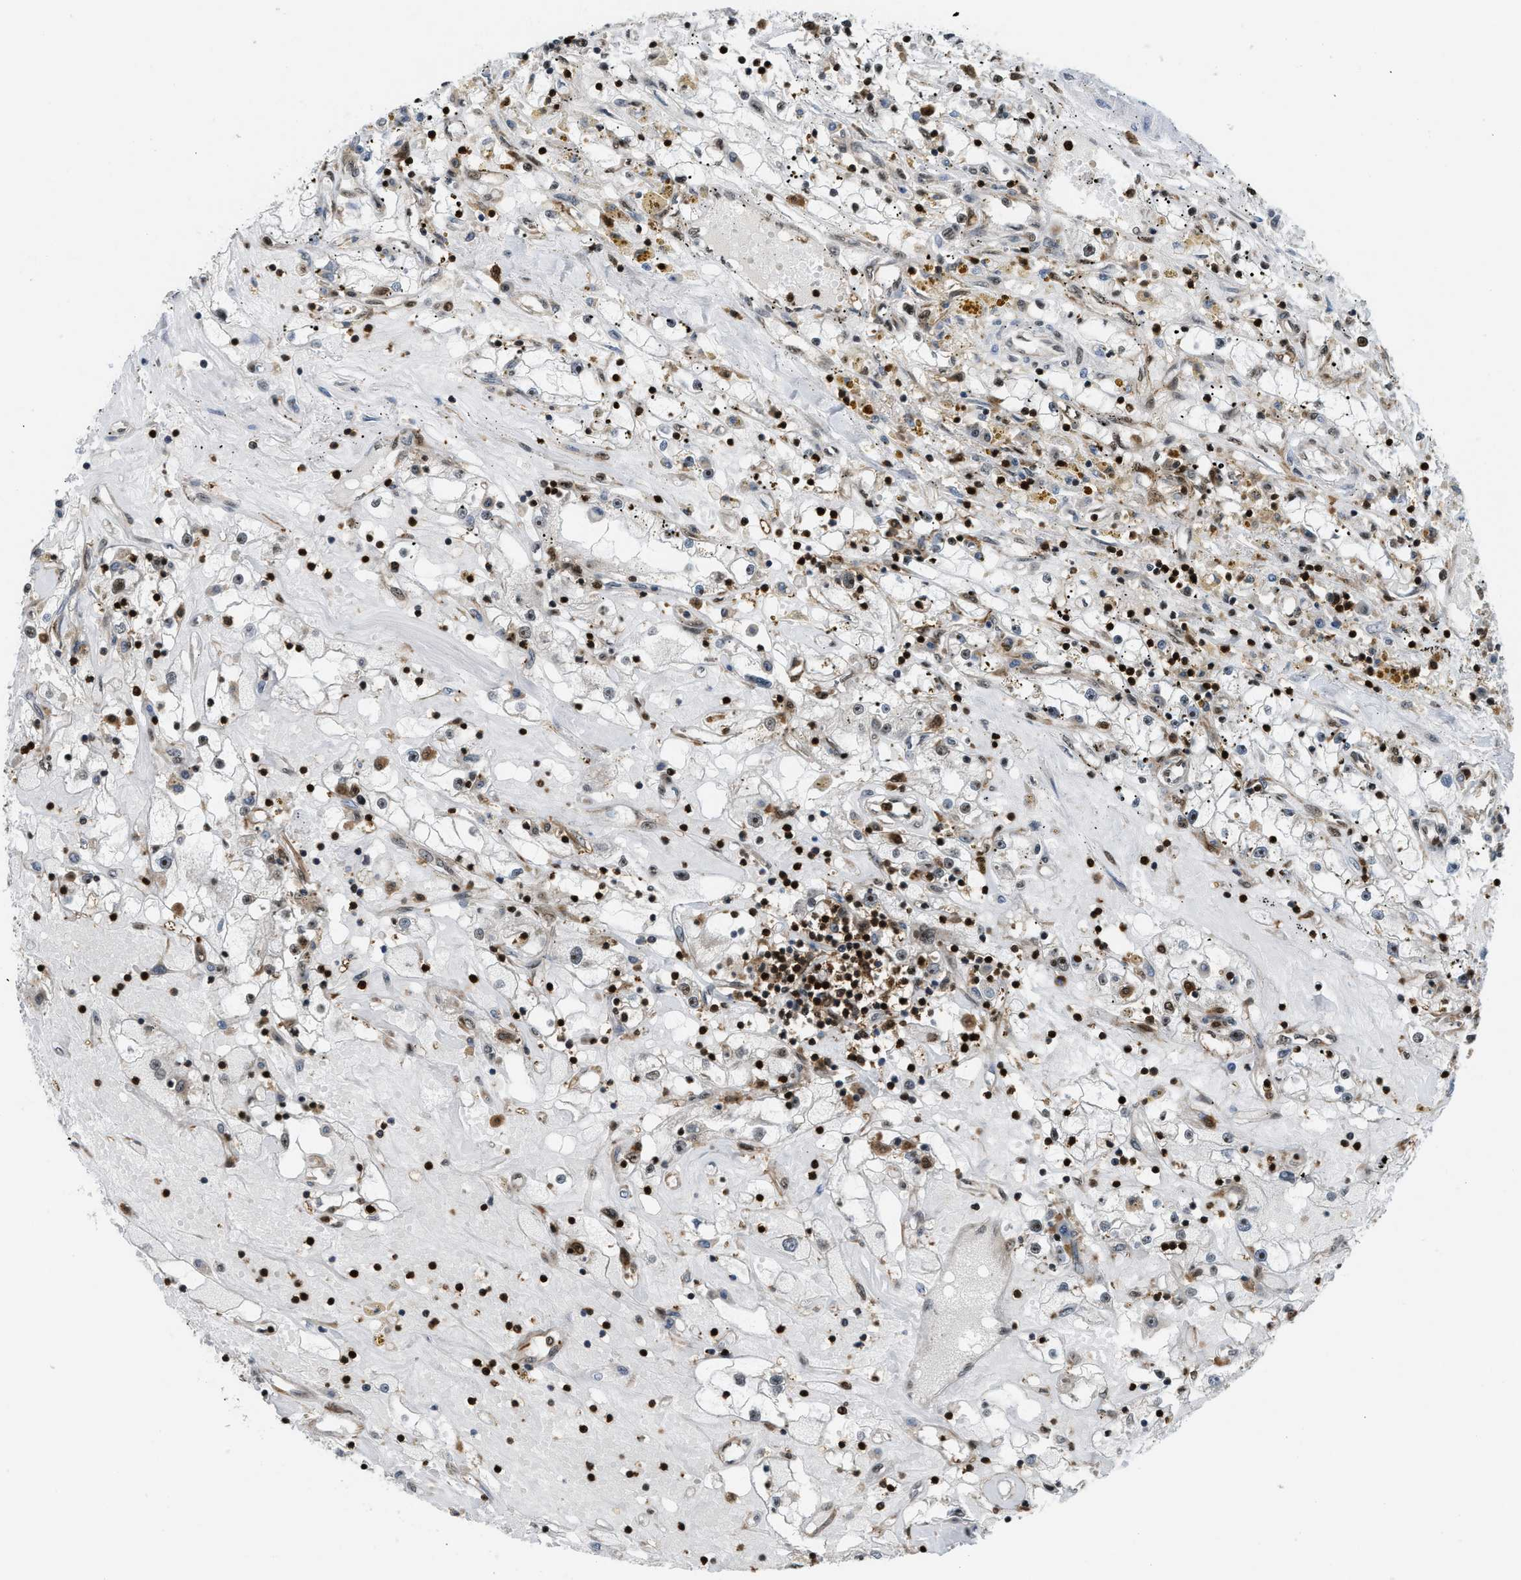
{"staining": {"intensity": "moderate", "quantity": "<25%", "location": "nuclear"}, "tissue": "renal cancer", "cell_type": "Tumor cells", "image_type": "cancer", "snomed": [{"axis": "morphology", "description": "Adenocarcinoma, NOS"}, {"axis": "topography", "description": "Kidney"}], "caption": "Immunohistochemistry image of neoplastic tissue: human adenocarcinoma (renal) stained using IHC demonstrates low levels of moderate protein expression localized specifically in the nuclear of tumor cells, appearing as a nuclear brown color.", "gene": "E2F1", "patient": {"sex": "male", "age": 56}}